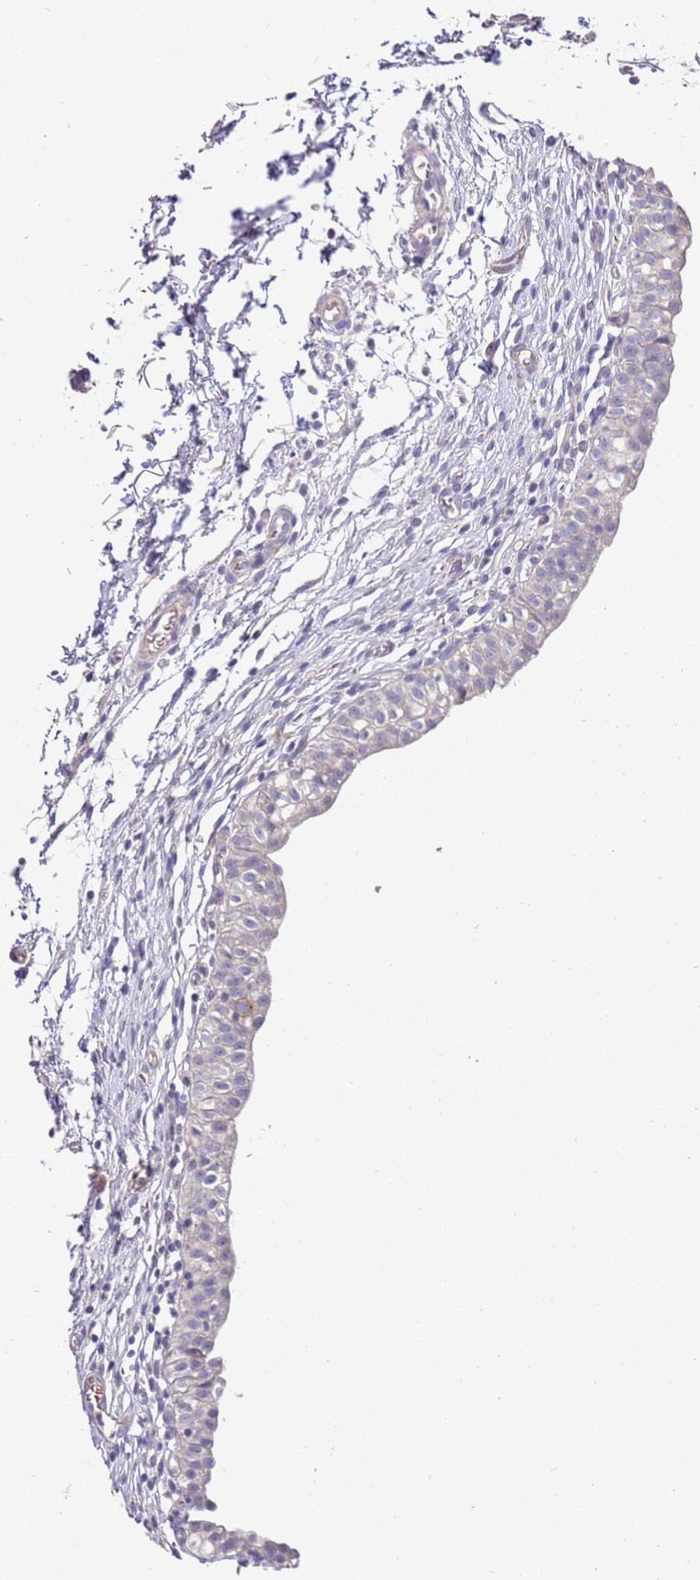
{"staining": {"intensity": "weak", "quantity": "<25%", "location": "cytoplasmic/membranous"}, "tissue": "urinary bladder", "cell_type": "Urothelial cells", "image_type": "normal", "snomed": [{"axis": "morphology", "description": "Normal tissue, NOS"}, {"axis": "topography", "description": "Urinary bladder"}, {"axis": "topography", "description": "Peripheral nerve tissue"}], "caption": "Immunohistochemistry (IHC) photomicrograph of normal urinary bladder stained for a protein (brown), which exhibits no positivity in urothelial cells.", "gene": "NMUR2", "patient": {"sex": "male", "age": 55}}